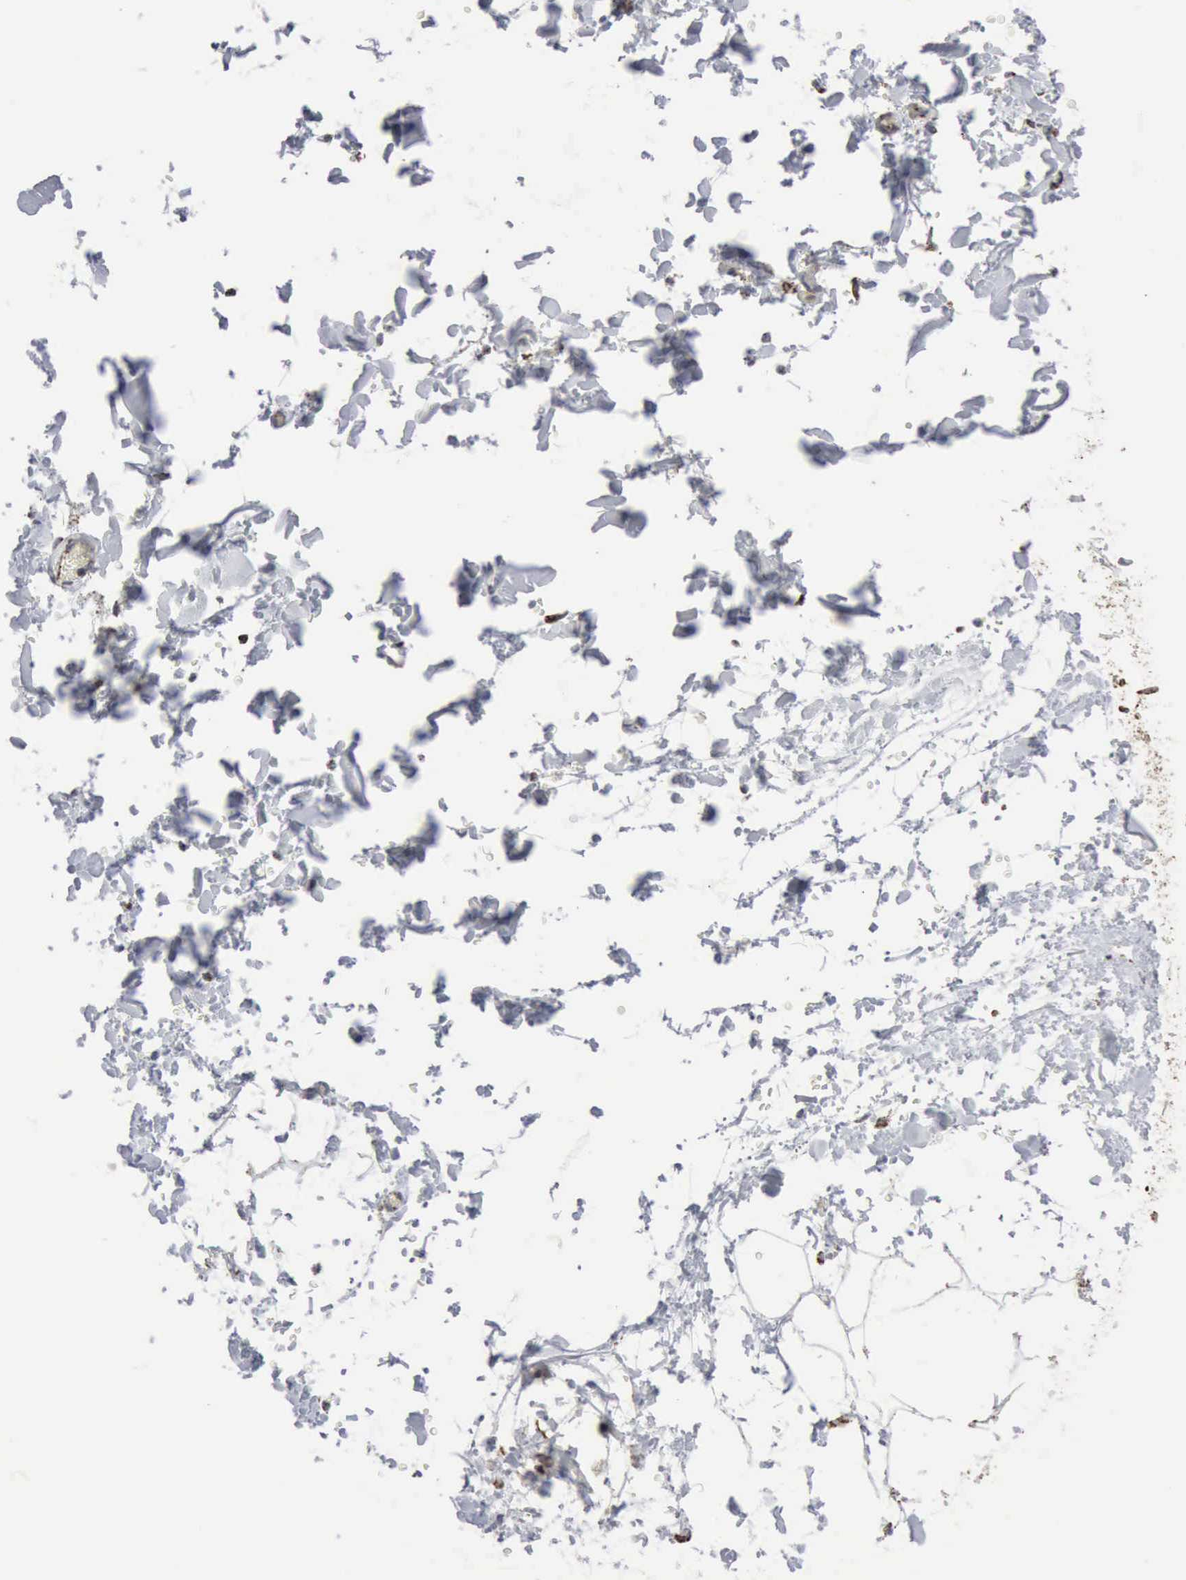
{"staining": {"intensity": "negative", "quantity": "none", "location": "none"}, "tissue": "adipose tissue", "cell_type": "Adipocytes", "image_type": "normal", "snomed": [{"axis": "morphology", "description": "Normal tissue, NOS"}, {"axis": "topography", "description": "Soft tissue"}], "caption": "Immunohistochemistry (IHC) photomicrograph of normal human adipose tissue stained for a protein (brown), which displays no expression in adipocytes. (DAB immunohistochemistry (IHC) visualized using brightfield microscopy, high magnification).", "gene": "ACO2", "patient": {"sex": "male", "age": 72}}